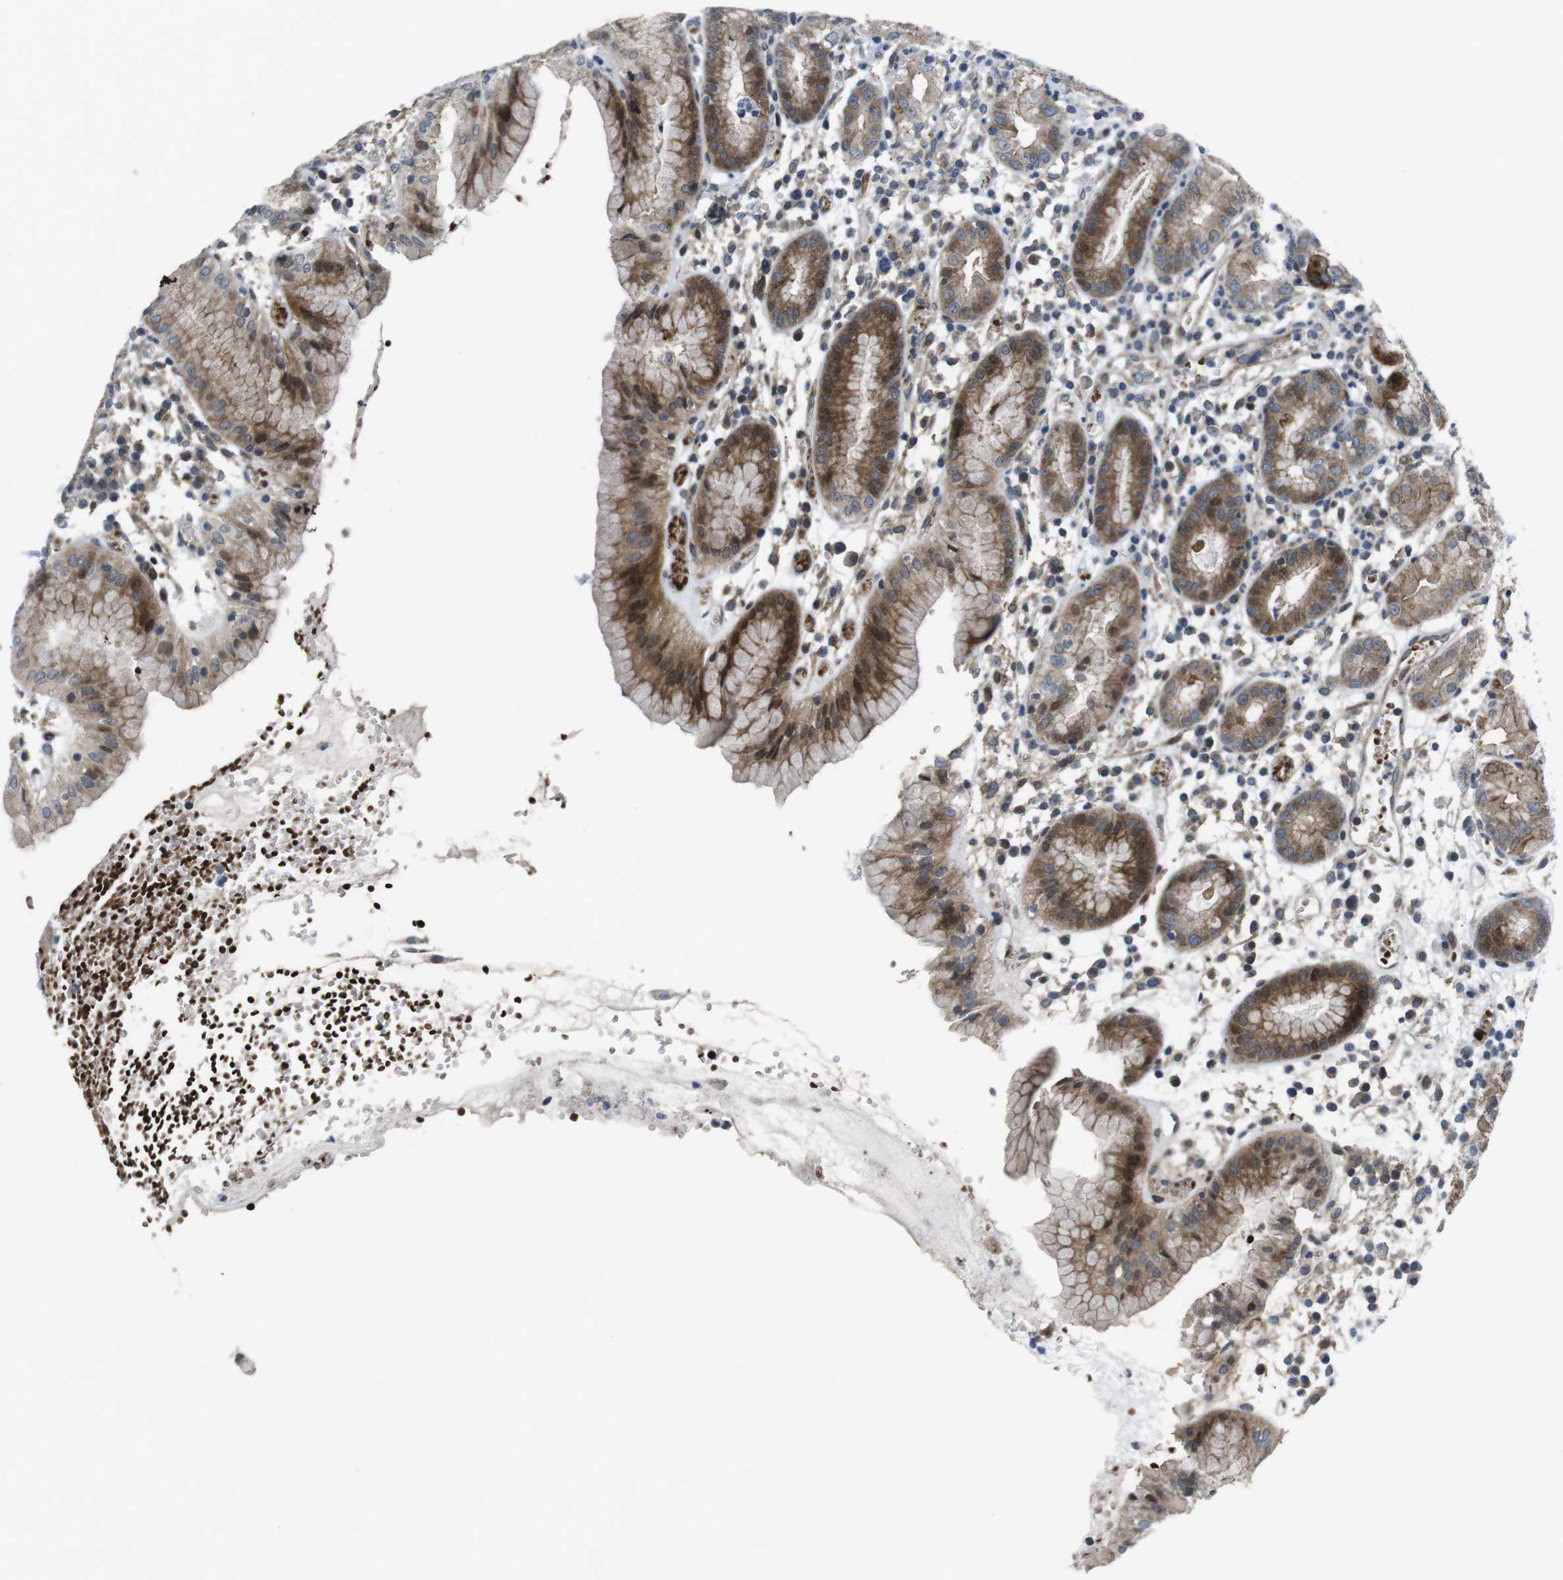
{"staining": {"intensity": "strong", "quantity": "25%-75%", "location": "cytoplasmic/membranous,nuclear"}, "tissue": "stomach", "cell_type": "Glandular cells", "image_type": "normal", "snomed": [{"axis": "morphology", "description": "Normal tissue, NOS"}, {"axis": "topography", "description": "Stomach"}, {"axis": "topography", "description": "Stomach, lower"}], "caption": "Immunohistochemical staining of normal human stomach shows strong cytoplasmic/membranous,nuclear protein expression in approximately 25%-75% of glandular cells.", "gene": "CUL7", "patient": {"sex": "female", "age": 75}}